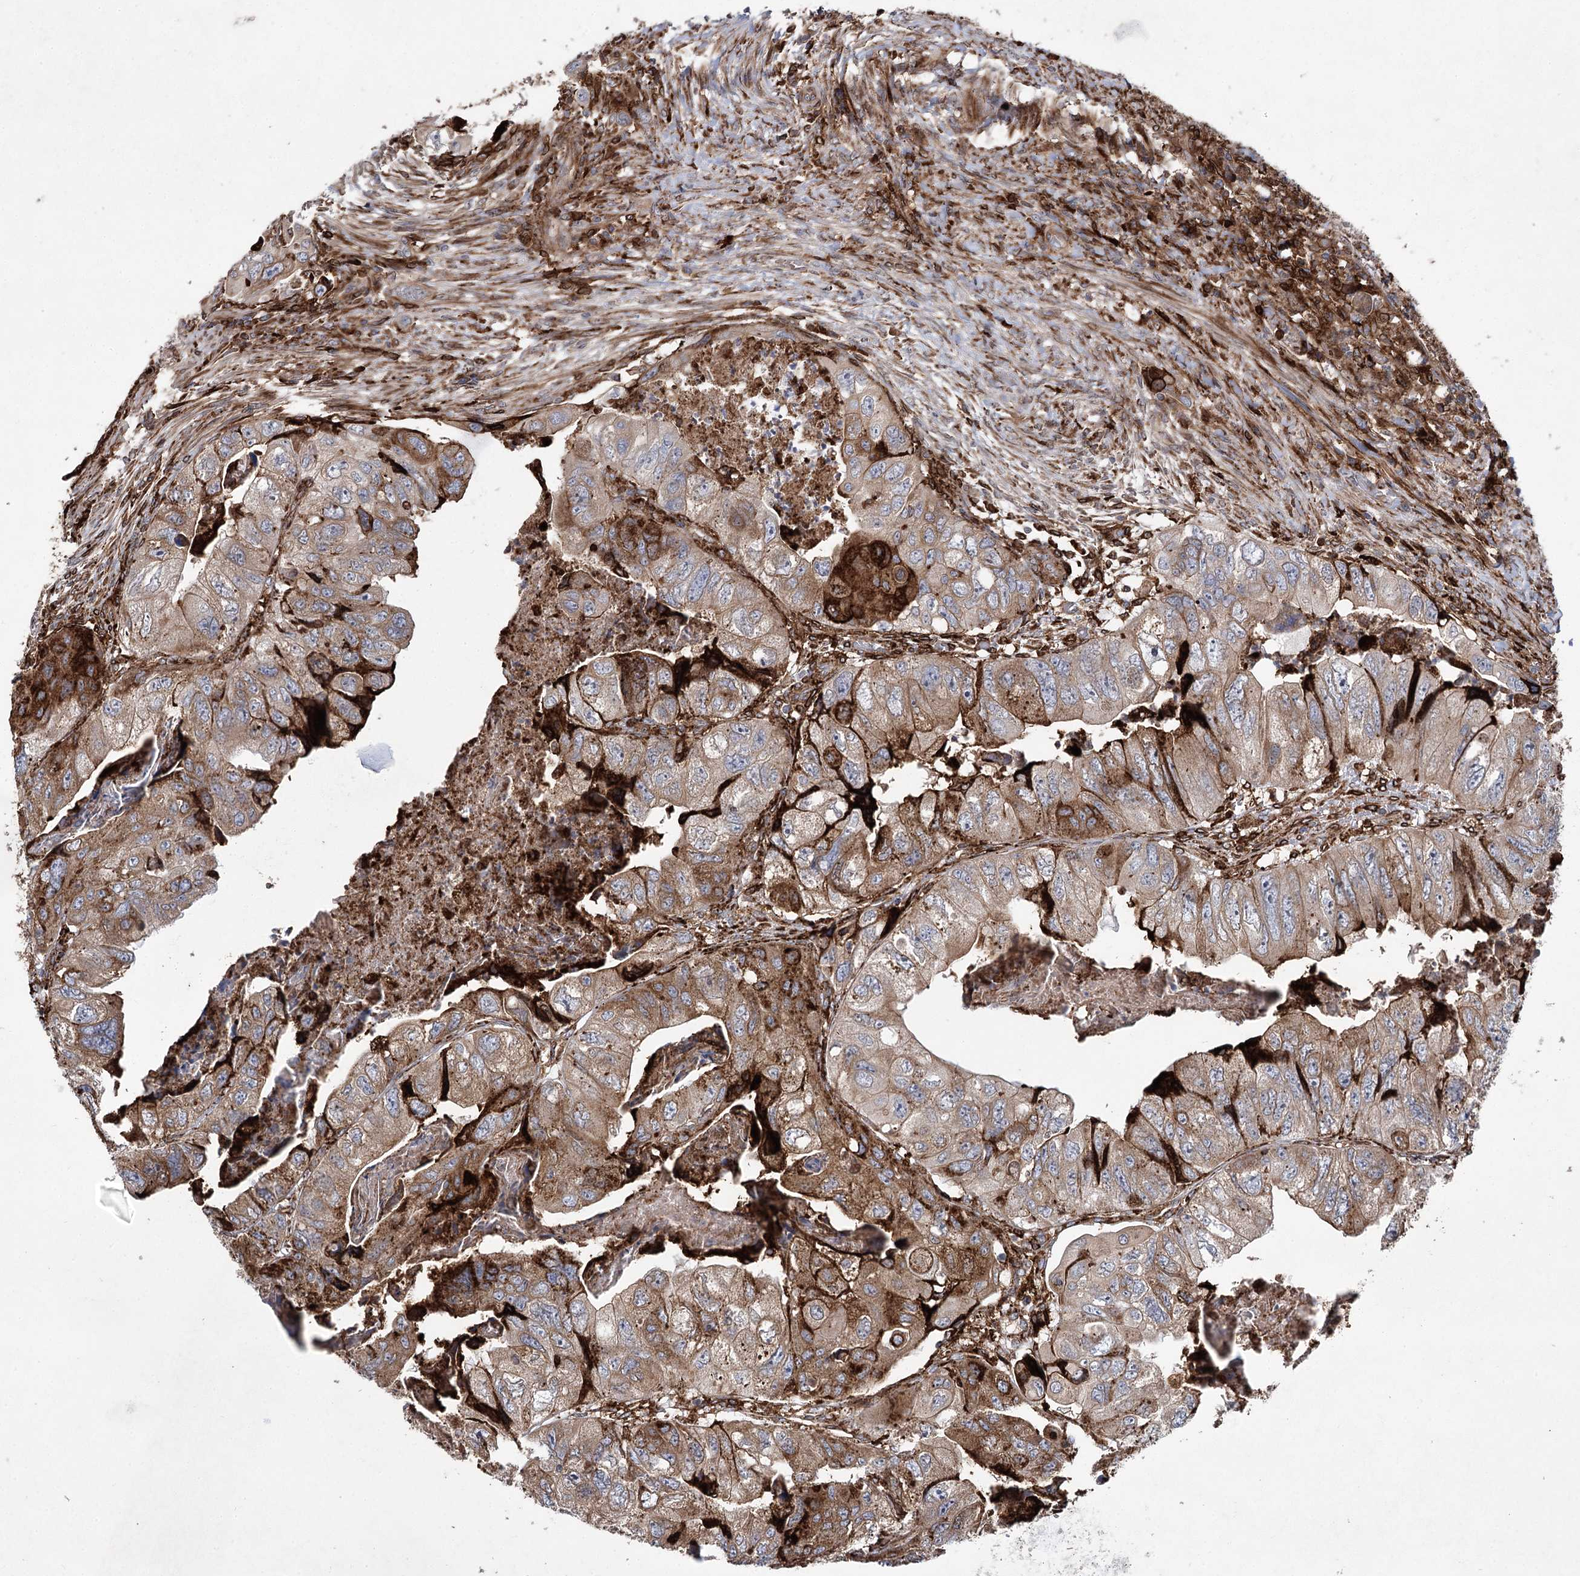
{"staining": {"intensity": "moderate", "quantity": ">75%", "location": "cytoplasmic/membranous"}, "tissue": "colorectal cancer", "cell_type": "Tumor cells", "image_type": "cancer", "snomed": [{"axis": "morphology", "description": "Adenocarcinoma, NOS"}, {"axis": "topography", "description": "Rectum"}], "caption": "Colorectal cancer stained with immunohistochemistry (IHC) displays moderate cytoplasmic/membranous positivity in about >75% of tumor cells.", "gene": "DCUN1D4", "patient": {"sex": "male", "age": 63}}